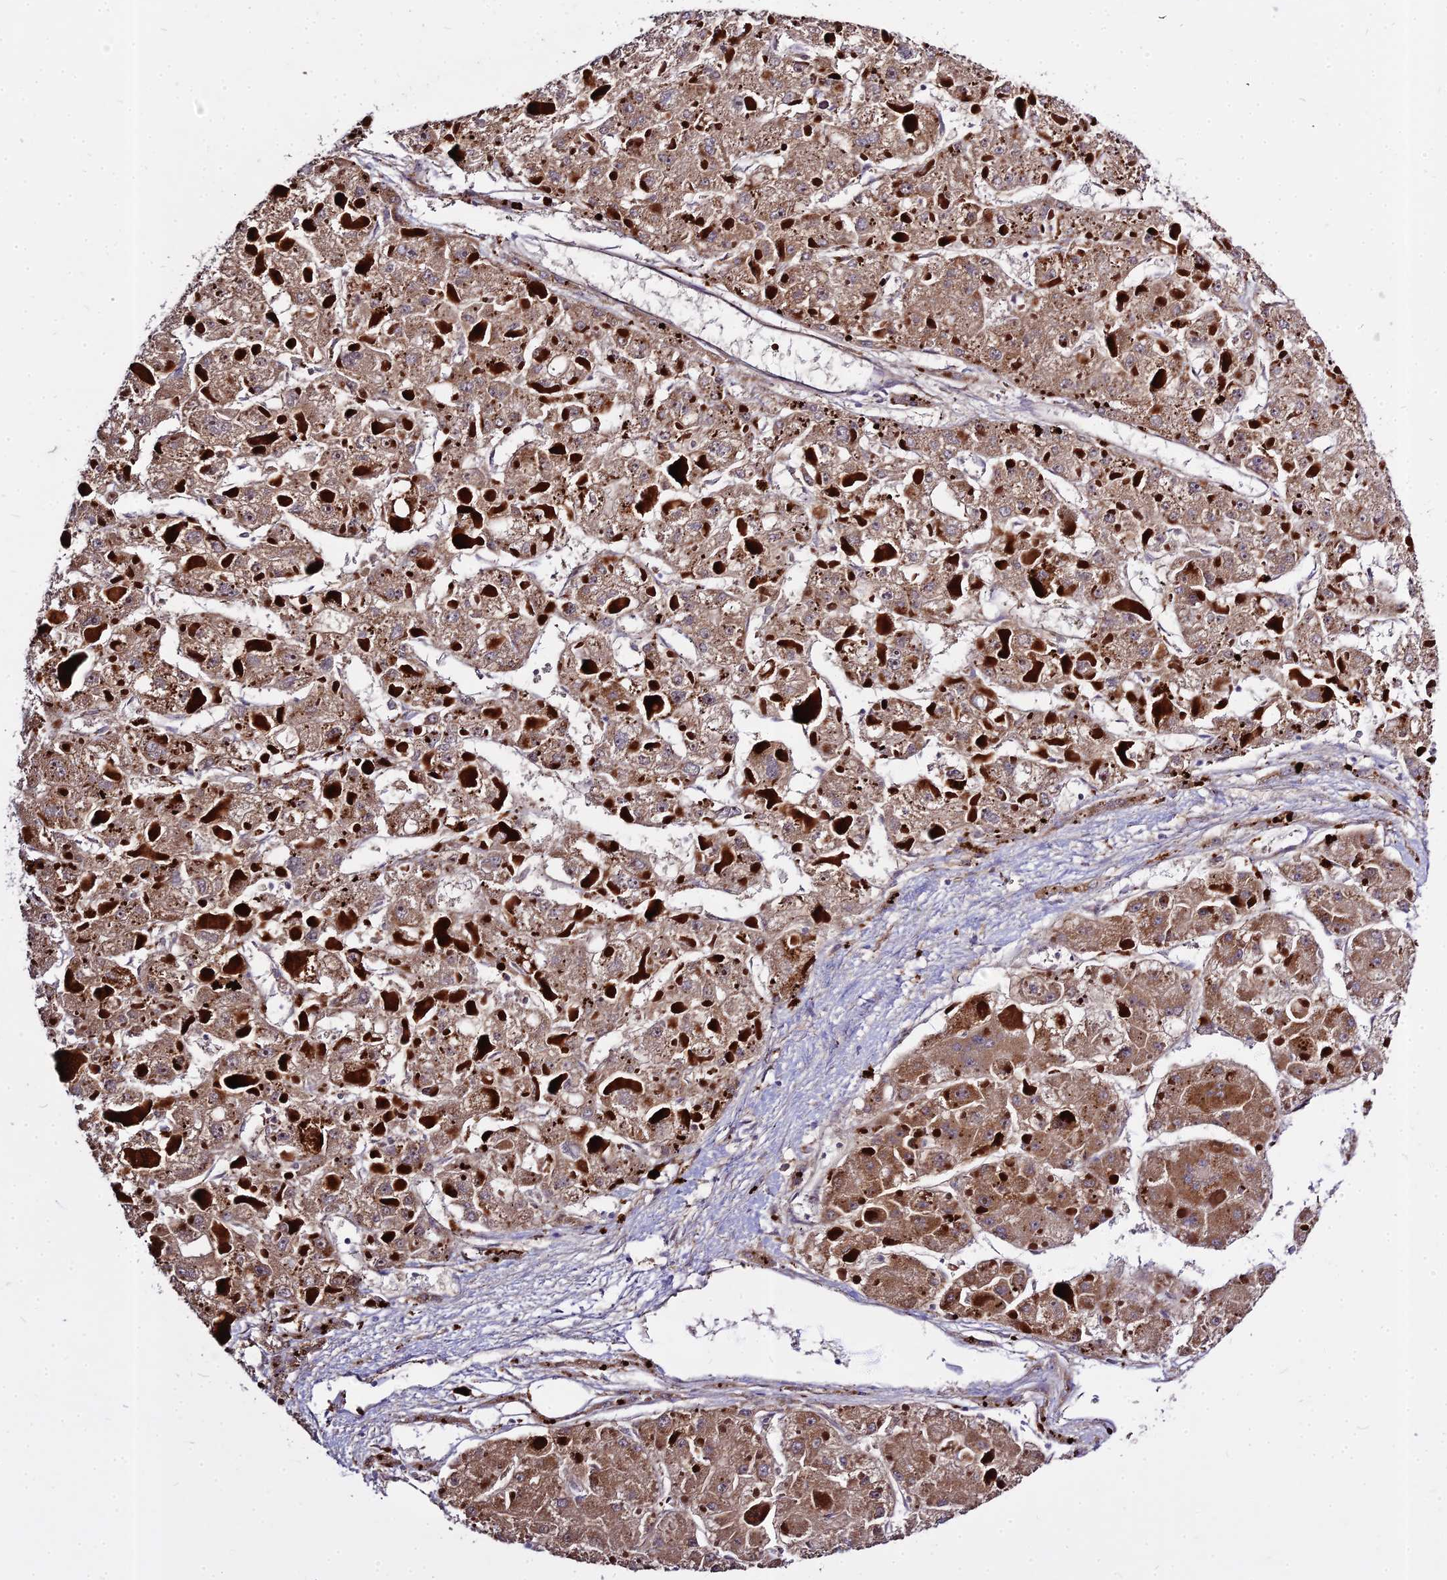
{"staining": {"intensity": "moderate", "quantity": ">75%", "location": "cytoplasmic/membranous"}, "tissue": "liver cancer", "cell_type": "Tumor cells", "image_type": "cancer", "snomed": [{"axis": "morphology", "description": "Carcinoma, Hepatocellular, NOS"}, {"axis": "topography", "description": "Liver"}], "caption": "Immunohistochemical staining of hepatocellular carcinoma (liver) demonstrates medium levels of moderate cytoplasmic/membranous staining in about >75% of tumor cells. (Brightfield microscopy of DAB IHC at high magnification).", "gene": "GLYAT", "patient": {"sex": "female", "age": 73}}